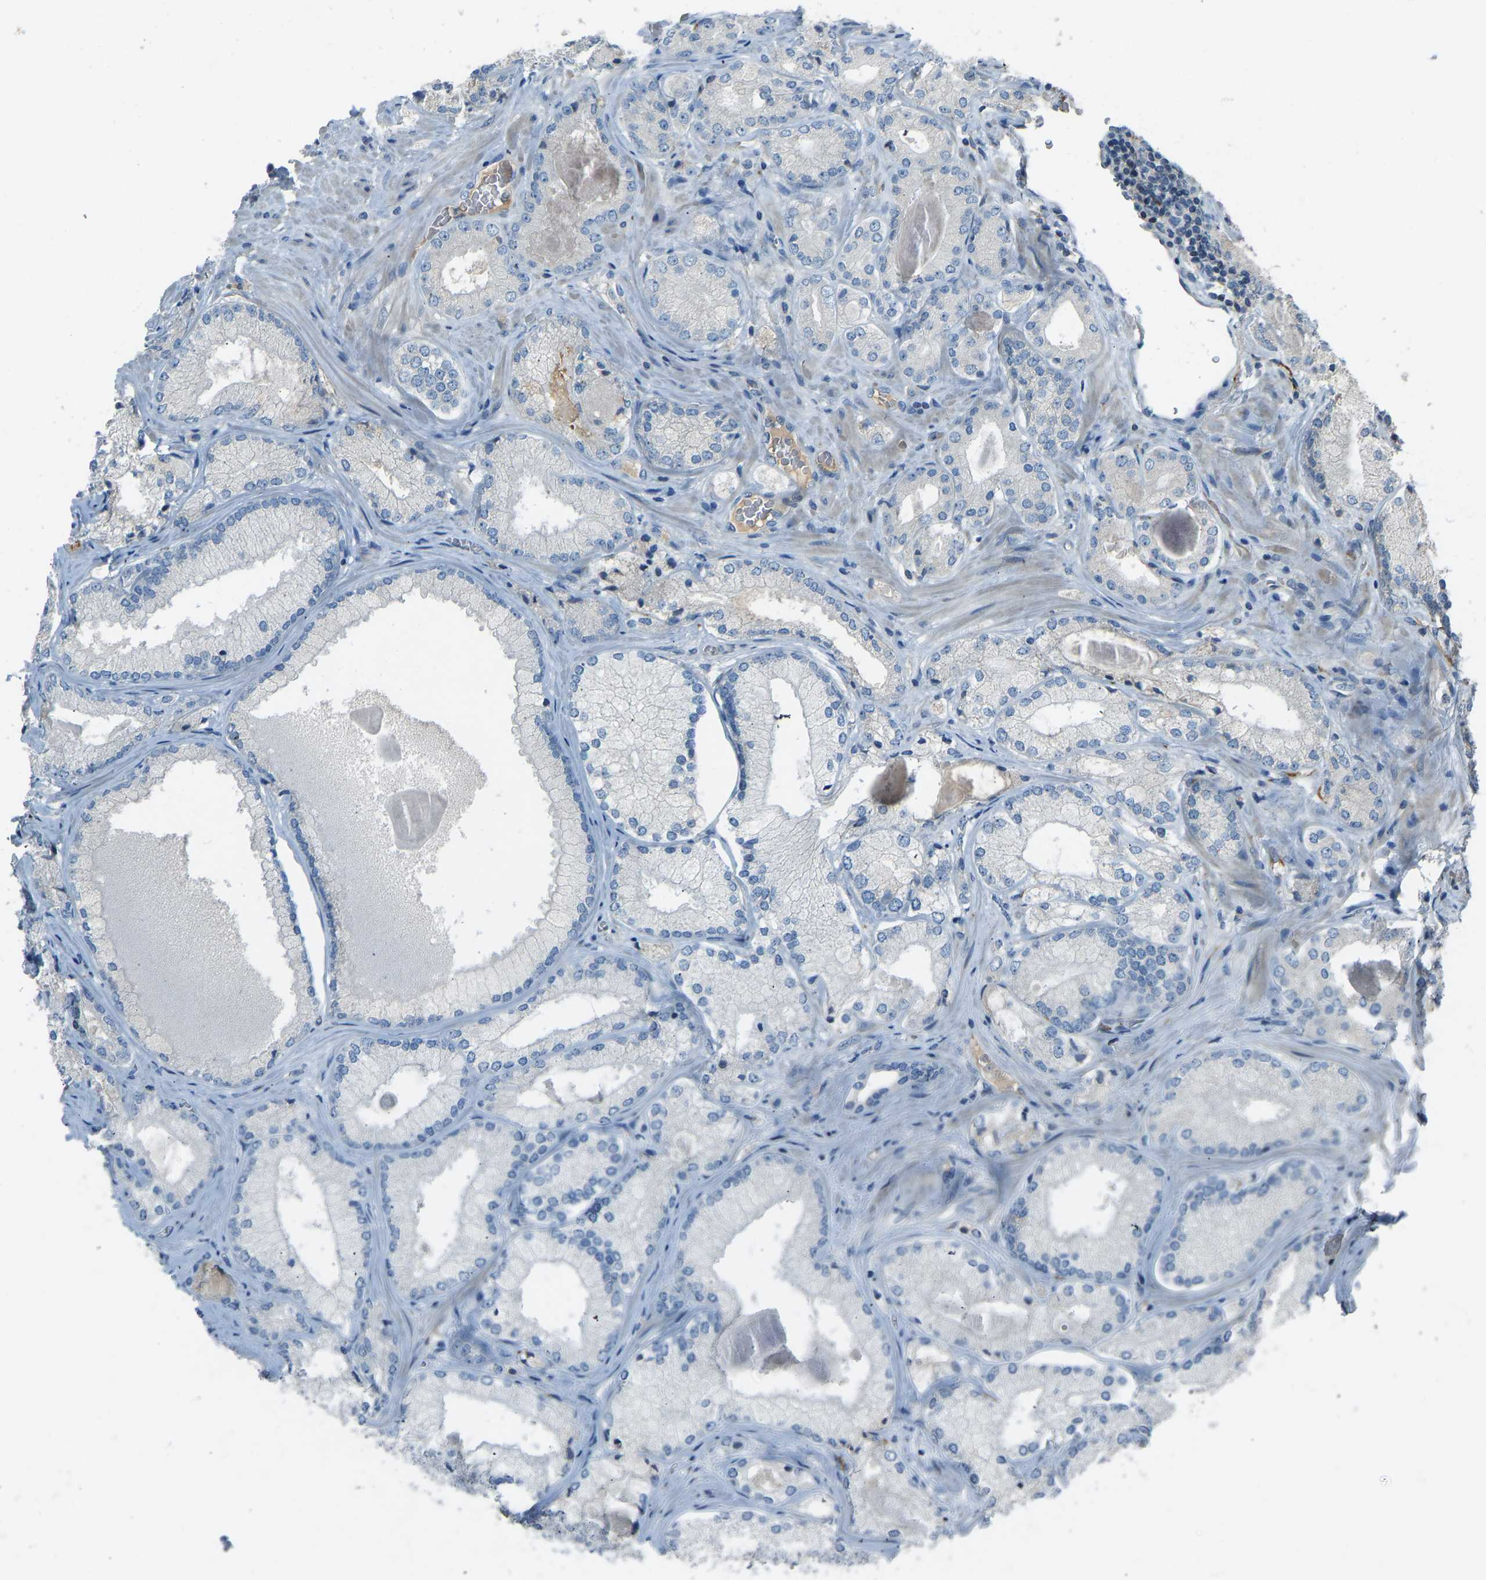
{"staining": {"intensity": "negative", "quantity": "none", "location": "none"}, "tissue": "prostate cancer", "cell_type": "Tumor cells", "image_type": "cancer", "snomed": [{"axis": "morphology", "description": "Adenocarcinoma, Low grade"}, {"axis": "topography", "description": "Prostate"}], "caption": "The image reveals no staining of tumor cells in prostate low-grade adenocarcinoma.", "gene": "FBLN2", "patient": {"sex": "male", "age": 65}}